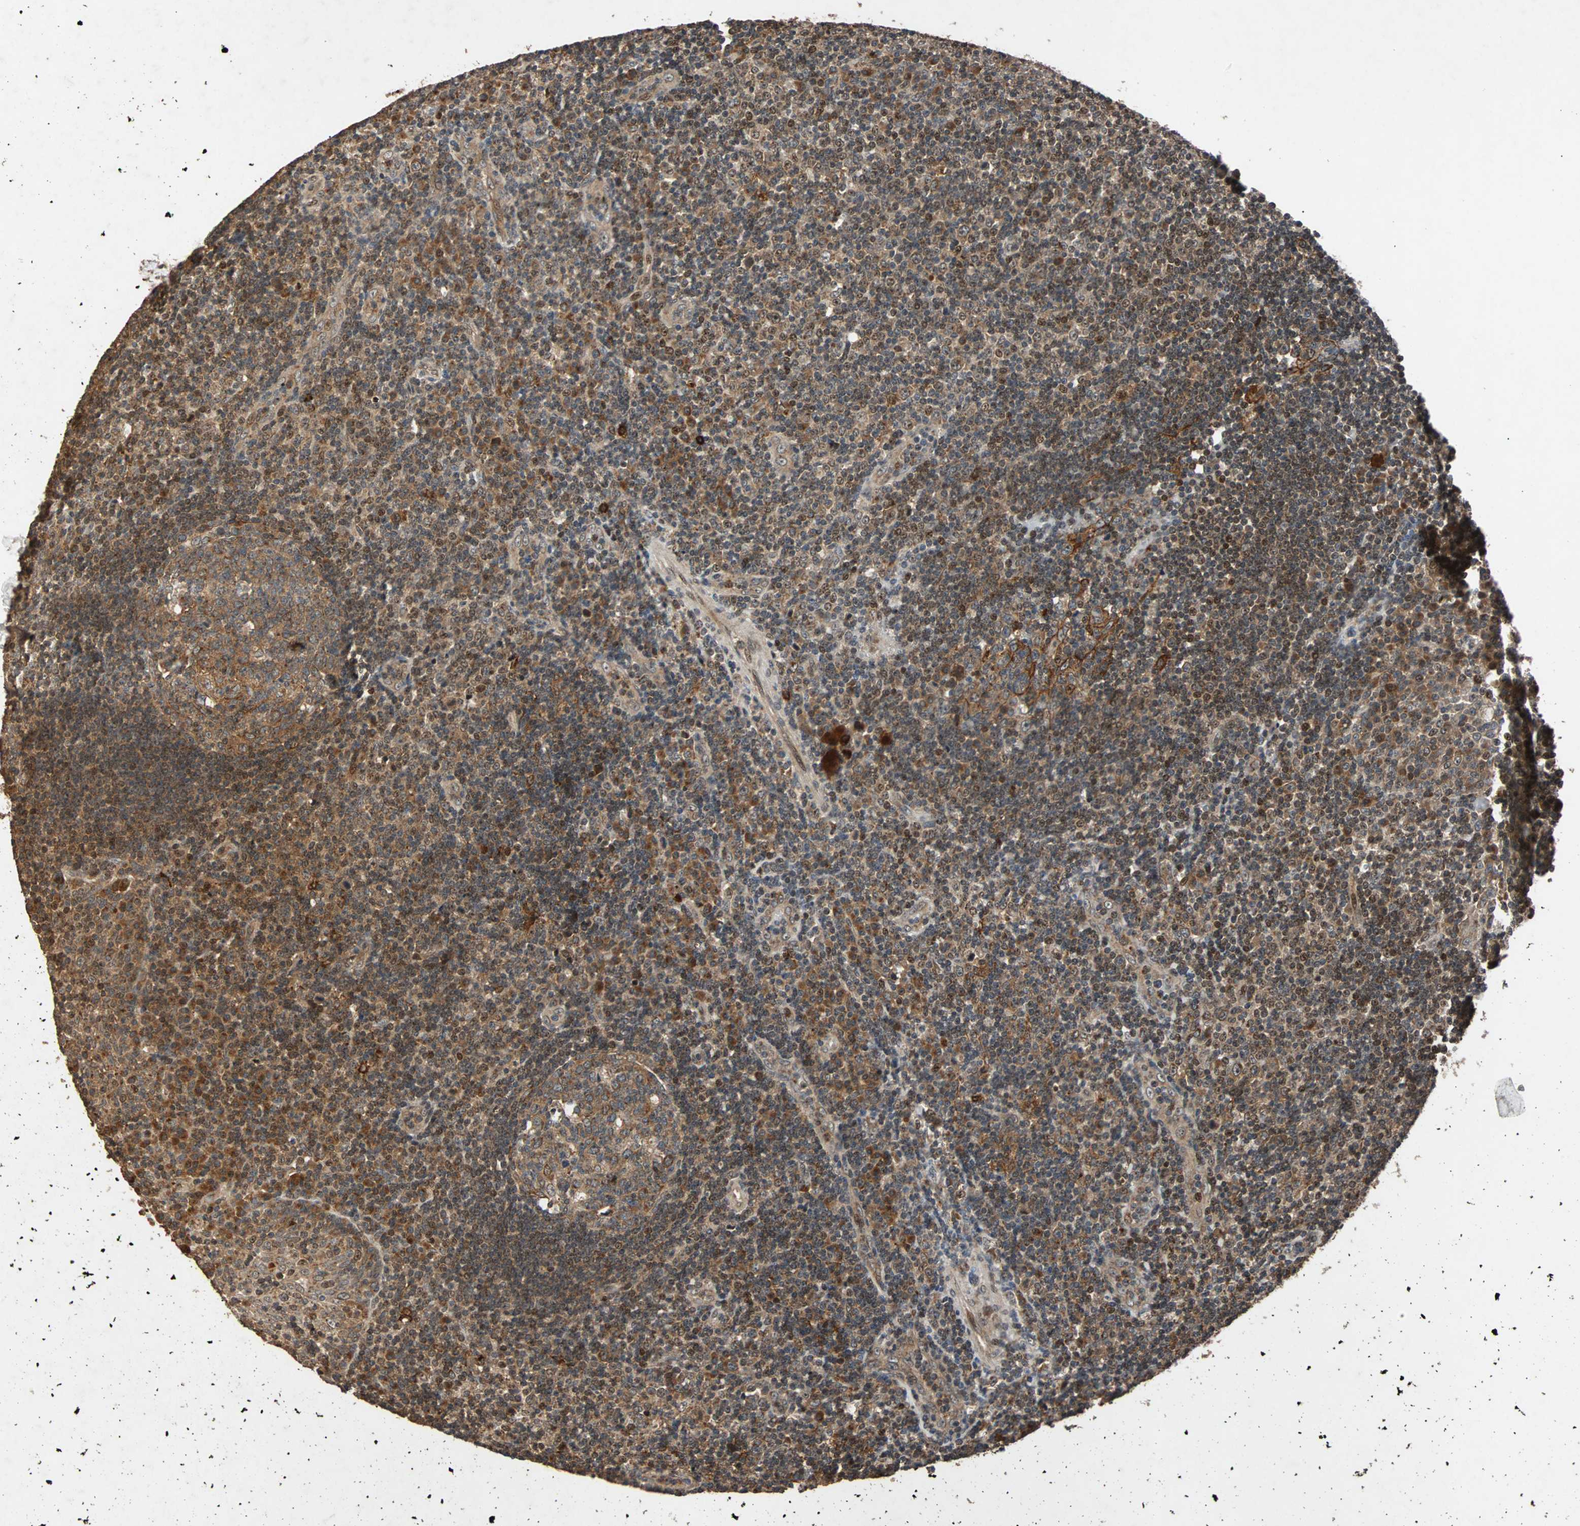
{"staining": {"intensity": "moderate", "quantity": ">75%", "location": "cytoplasmic/membranous"}, "tissue": "tonsil", "cell_type": "Germinal center cells", "image_type": "normal", "snomed": [{"axis": "morphology", "description": "Normal tissue, NOS"}, {"axis": "topography", "description": "Tonsil"}], "caption": "Germinal center cells show medium levels of moderate cytoplasmic/membranous positivity in approximately >75% of cells in benign human tonsil.", "gene": "USP31", "patient": {"sex": "female", "age": 40}}